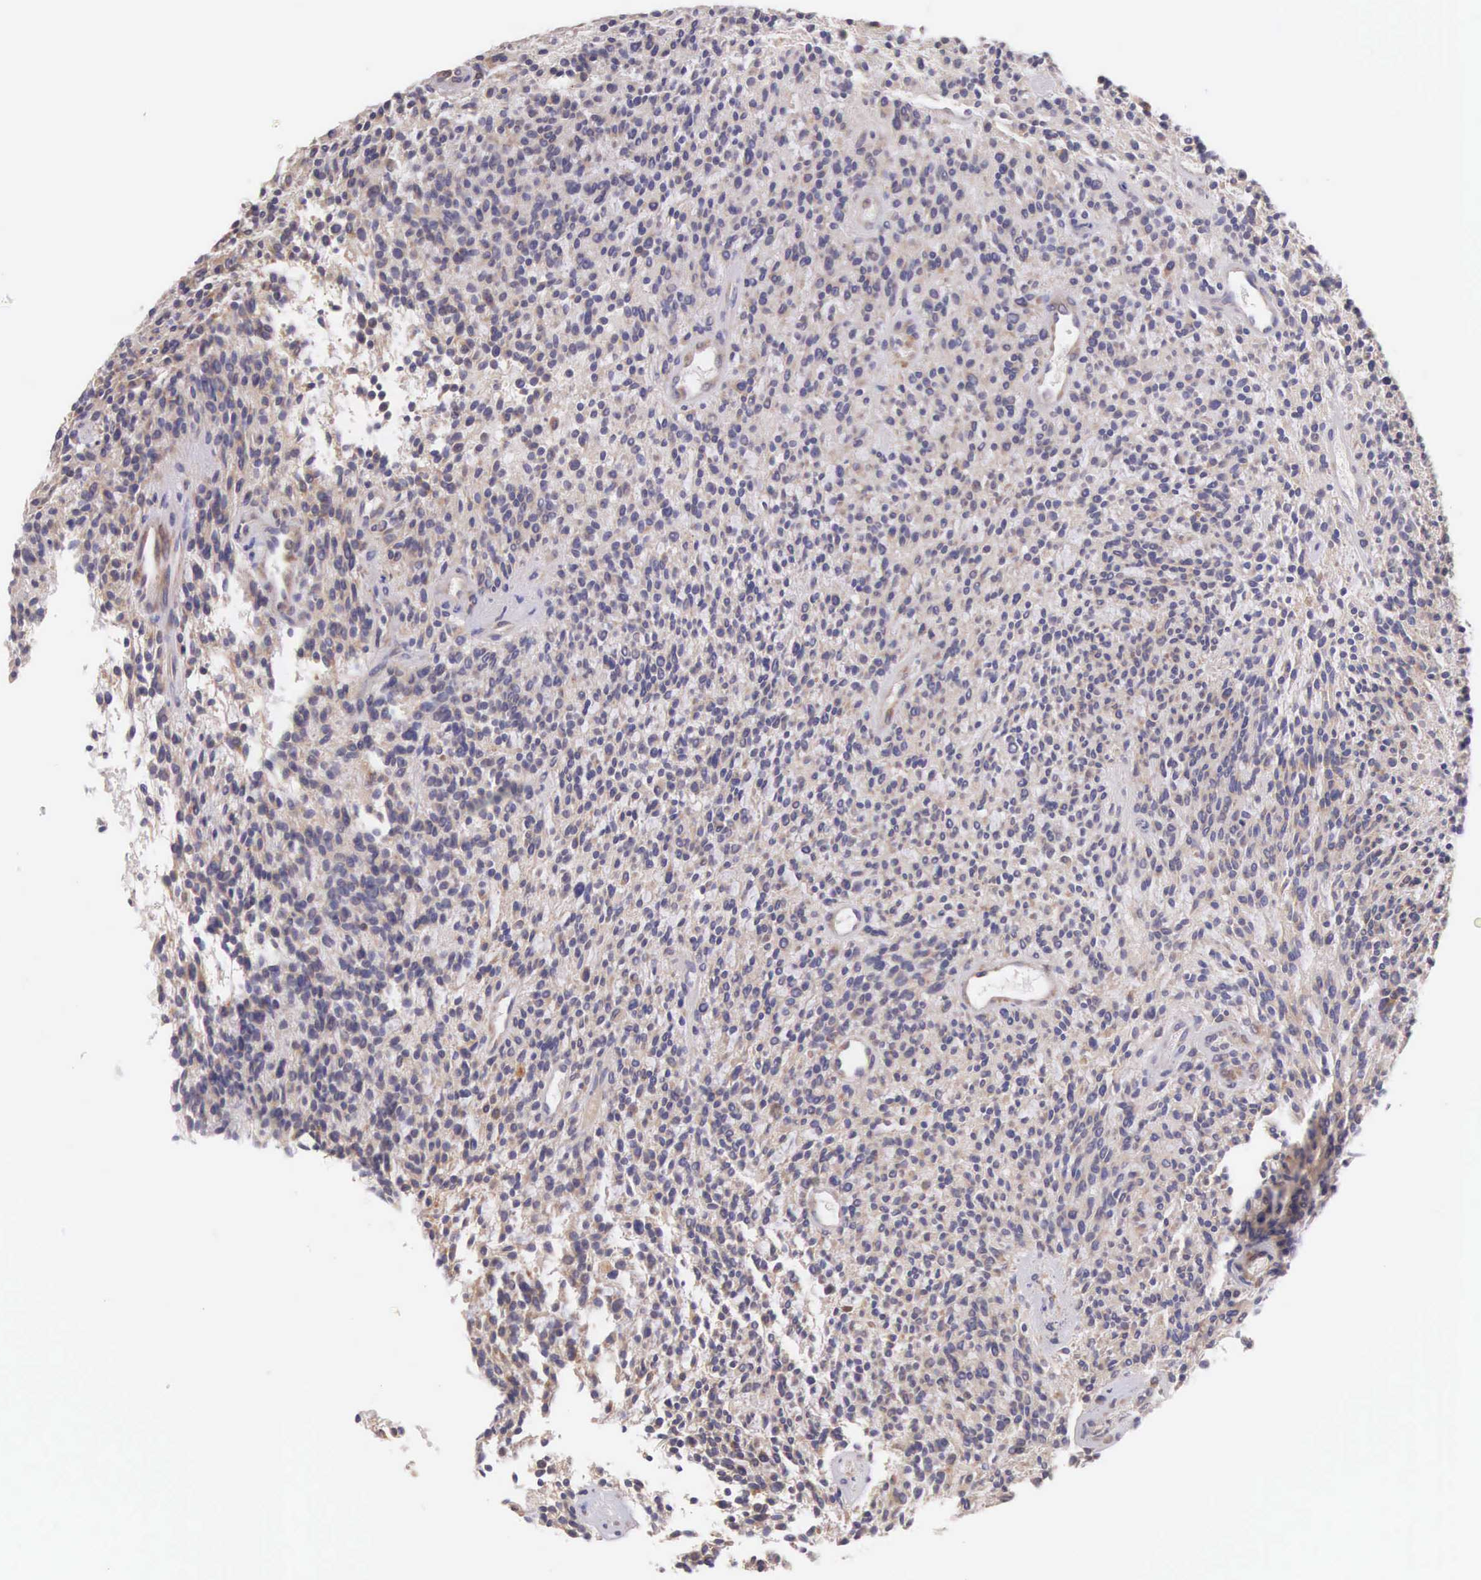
{"staining": {"intensity": "weak", "quantity": "25%-75%", "location": "cytoplasmic/membranous"}, "tissue": "glioma", "cell_type": "Tumor cells", "image_type": "cancer", "snomed": [{"axis": "morphology", "description": "Glioma, malignant, High grade"}, {"axis": "topography", "description": "Brain"}], "caption": "Tumor cells exhibit weak cytoplasmic/membranous positivity in approximately 25%-75% of cells in glioma. (DAB IHC, brown staining for protein, blue staining for nuclei).", "gene": "NSDHL", "patient": {"sex": "female", "age": 13}}